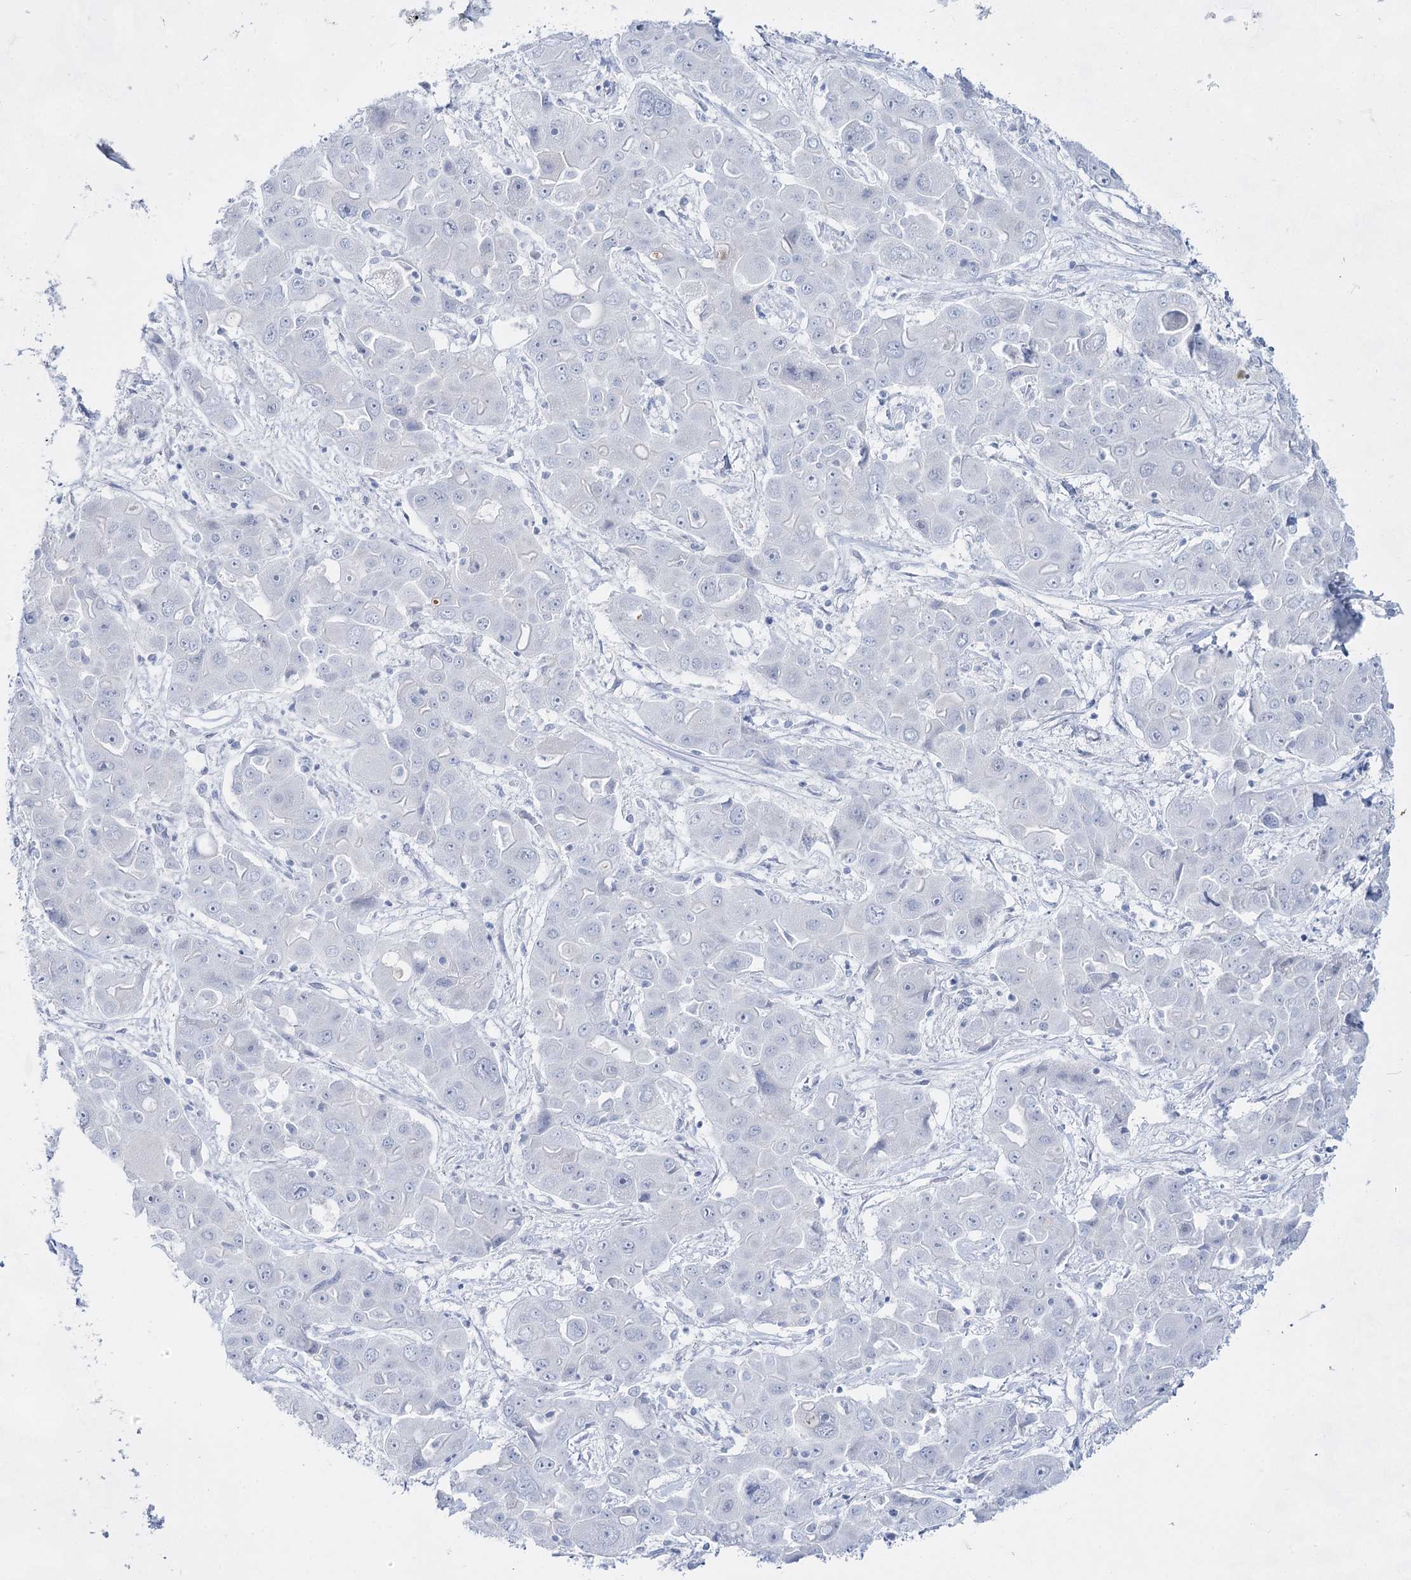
{"staining": {"intensity": "negative", "quantity": "none", "location": "none"}, "tissue": "liver cancer", "cell_type": "Tumor cells", "image_type": "cancer", "snomed": [{"axis": "morphology", "description": "Cholangiocarcinoma"}, {"axis": "topography", "description": "Liver"}], "caption": "Liver cancer (cholangiocarcinoma) was stained to show a protein in brown. There is no significant staining in tumor cells.", "gene": "ACRV1", "patient": {"sex": "male", "age": 67}}